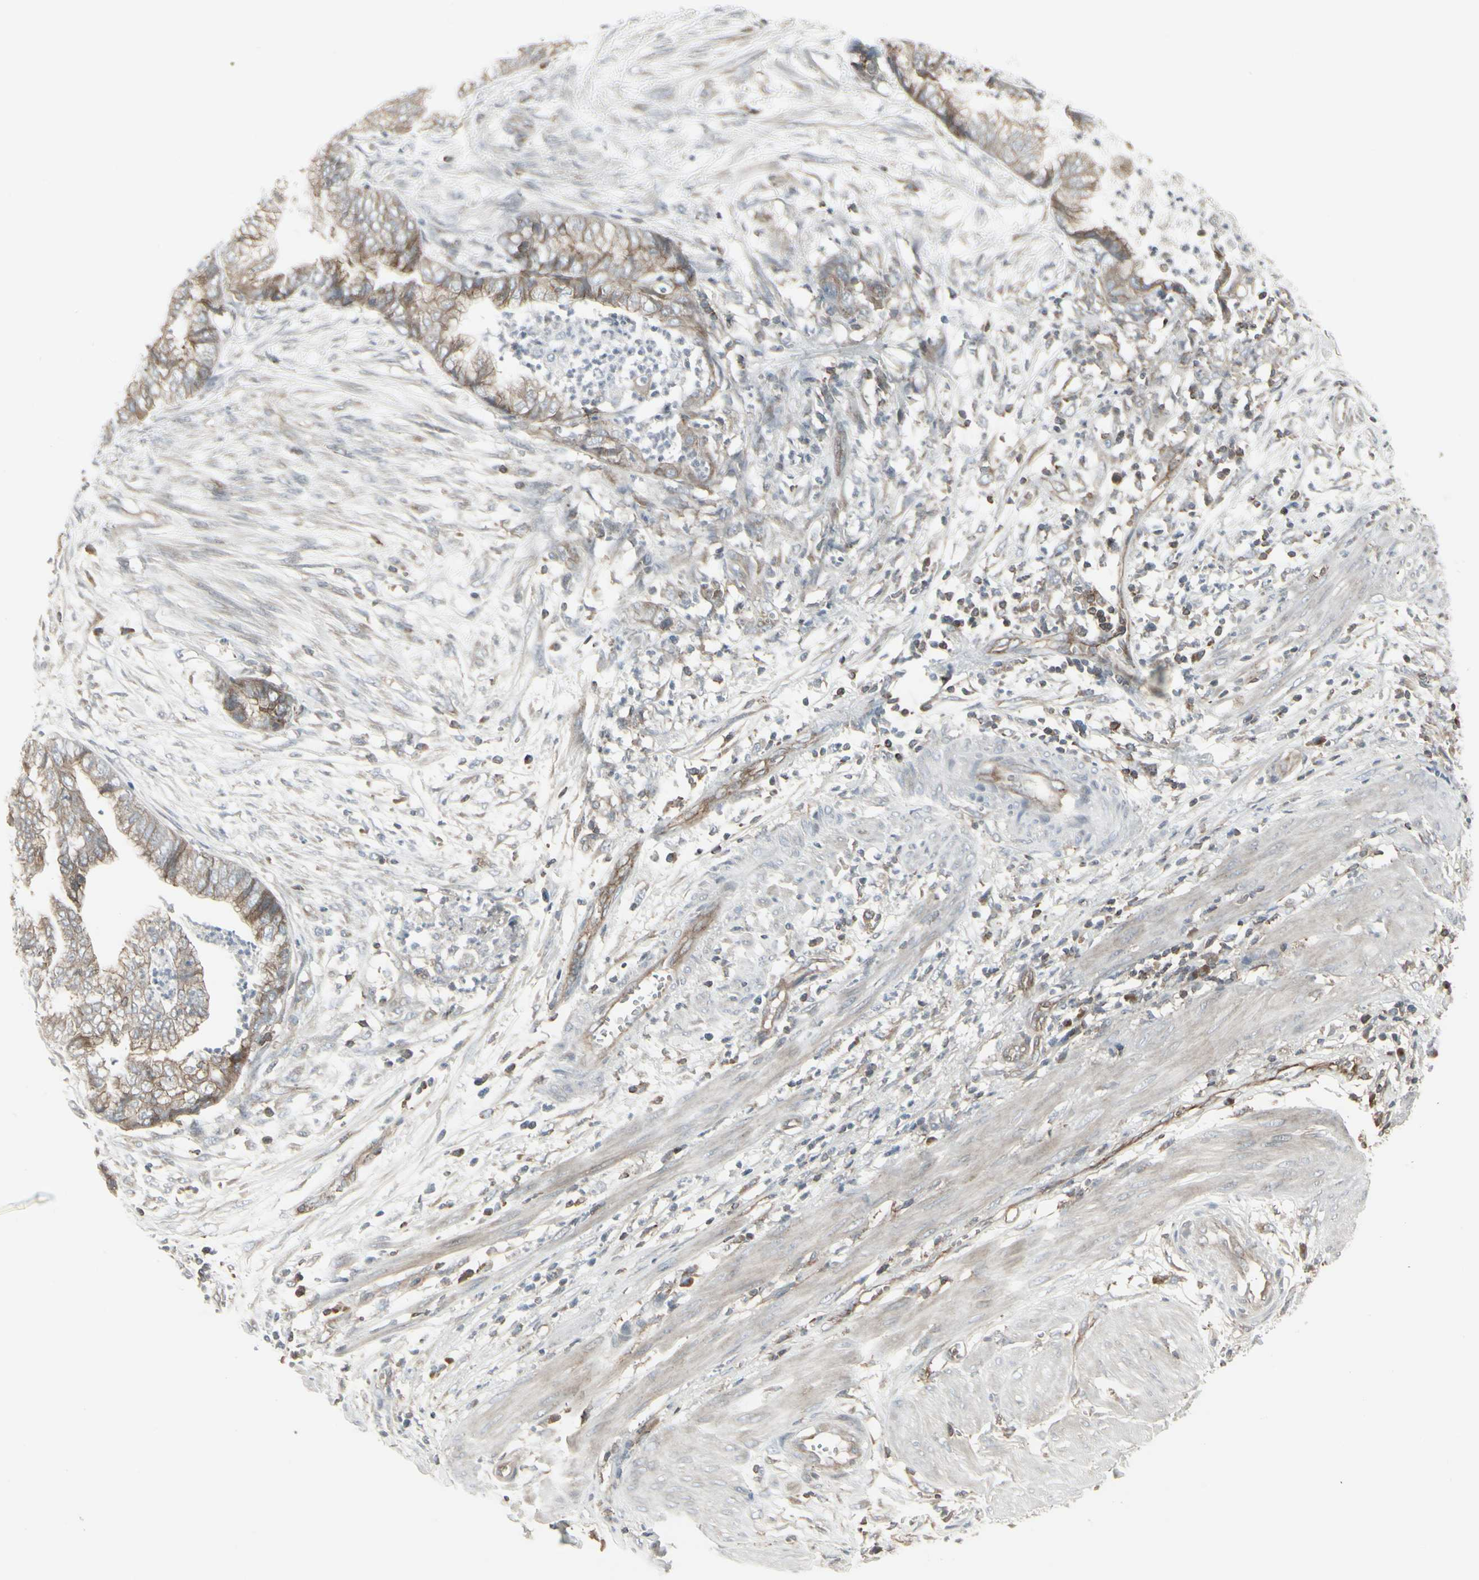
{"staining": {"intensity": "moderate", "quantity": ">75%", "location": "cytoplasmic/membranous"}, "tissue": "endometrial cancer", "cell_type": "Tumor cells", "image_type": "cancer", "snomed": [{"axis": "morphology", "description": "Necrosis, NOS"}, {"axis": "morphology", "description": "Adenocarcinoma, NOS"}, {"axis": "topography", "description": "Endometrium"}], "caption": "IHC image of human endometrial cancer stained for a protein (brown), which exhibits medium levels of moderate cytoplasmic/membranous staining in about >75% of tumor cells.", "gene": "EPS15", "patient": {"sex": "female", "age": 79}}